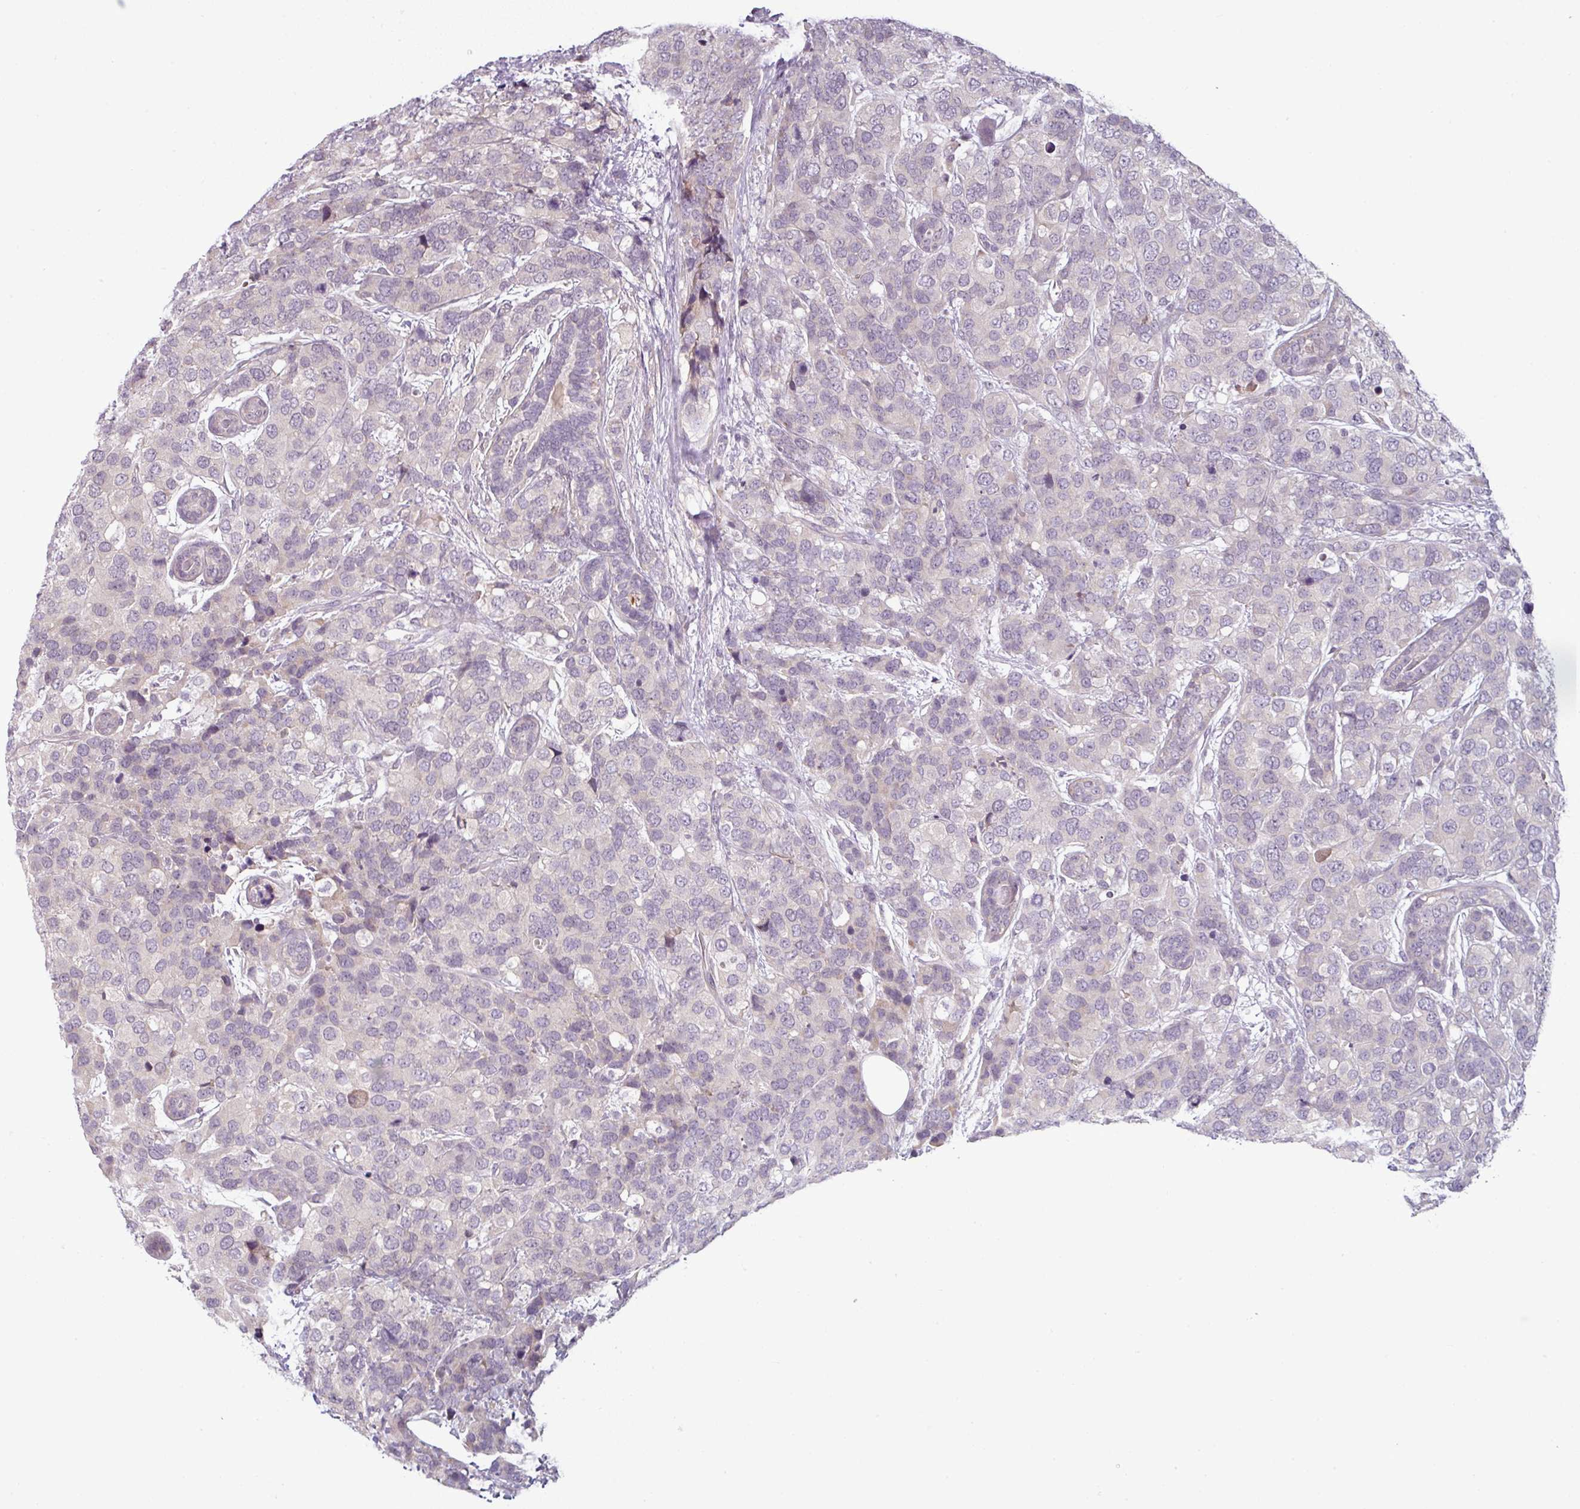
{"staining": {"intensity": "negative", "quantity": "none", "location": "none"}, "tissue": "breast cancer", "cell_type": "Tumor cells", "image_type": "cancer", "snomed": [{"axis": "morphology", "description": "Lobular carcinoma"}, {"axis": "topography", "description": "Breast"}], "caption": "Immunohistochemical staining of human breast lobular carcinoma demonstrates no significant expression in tumor cells.", "gene": "OR52D1", "patient": {"sex": "female", "age": 59}}